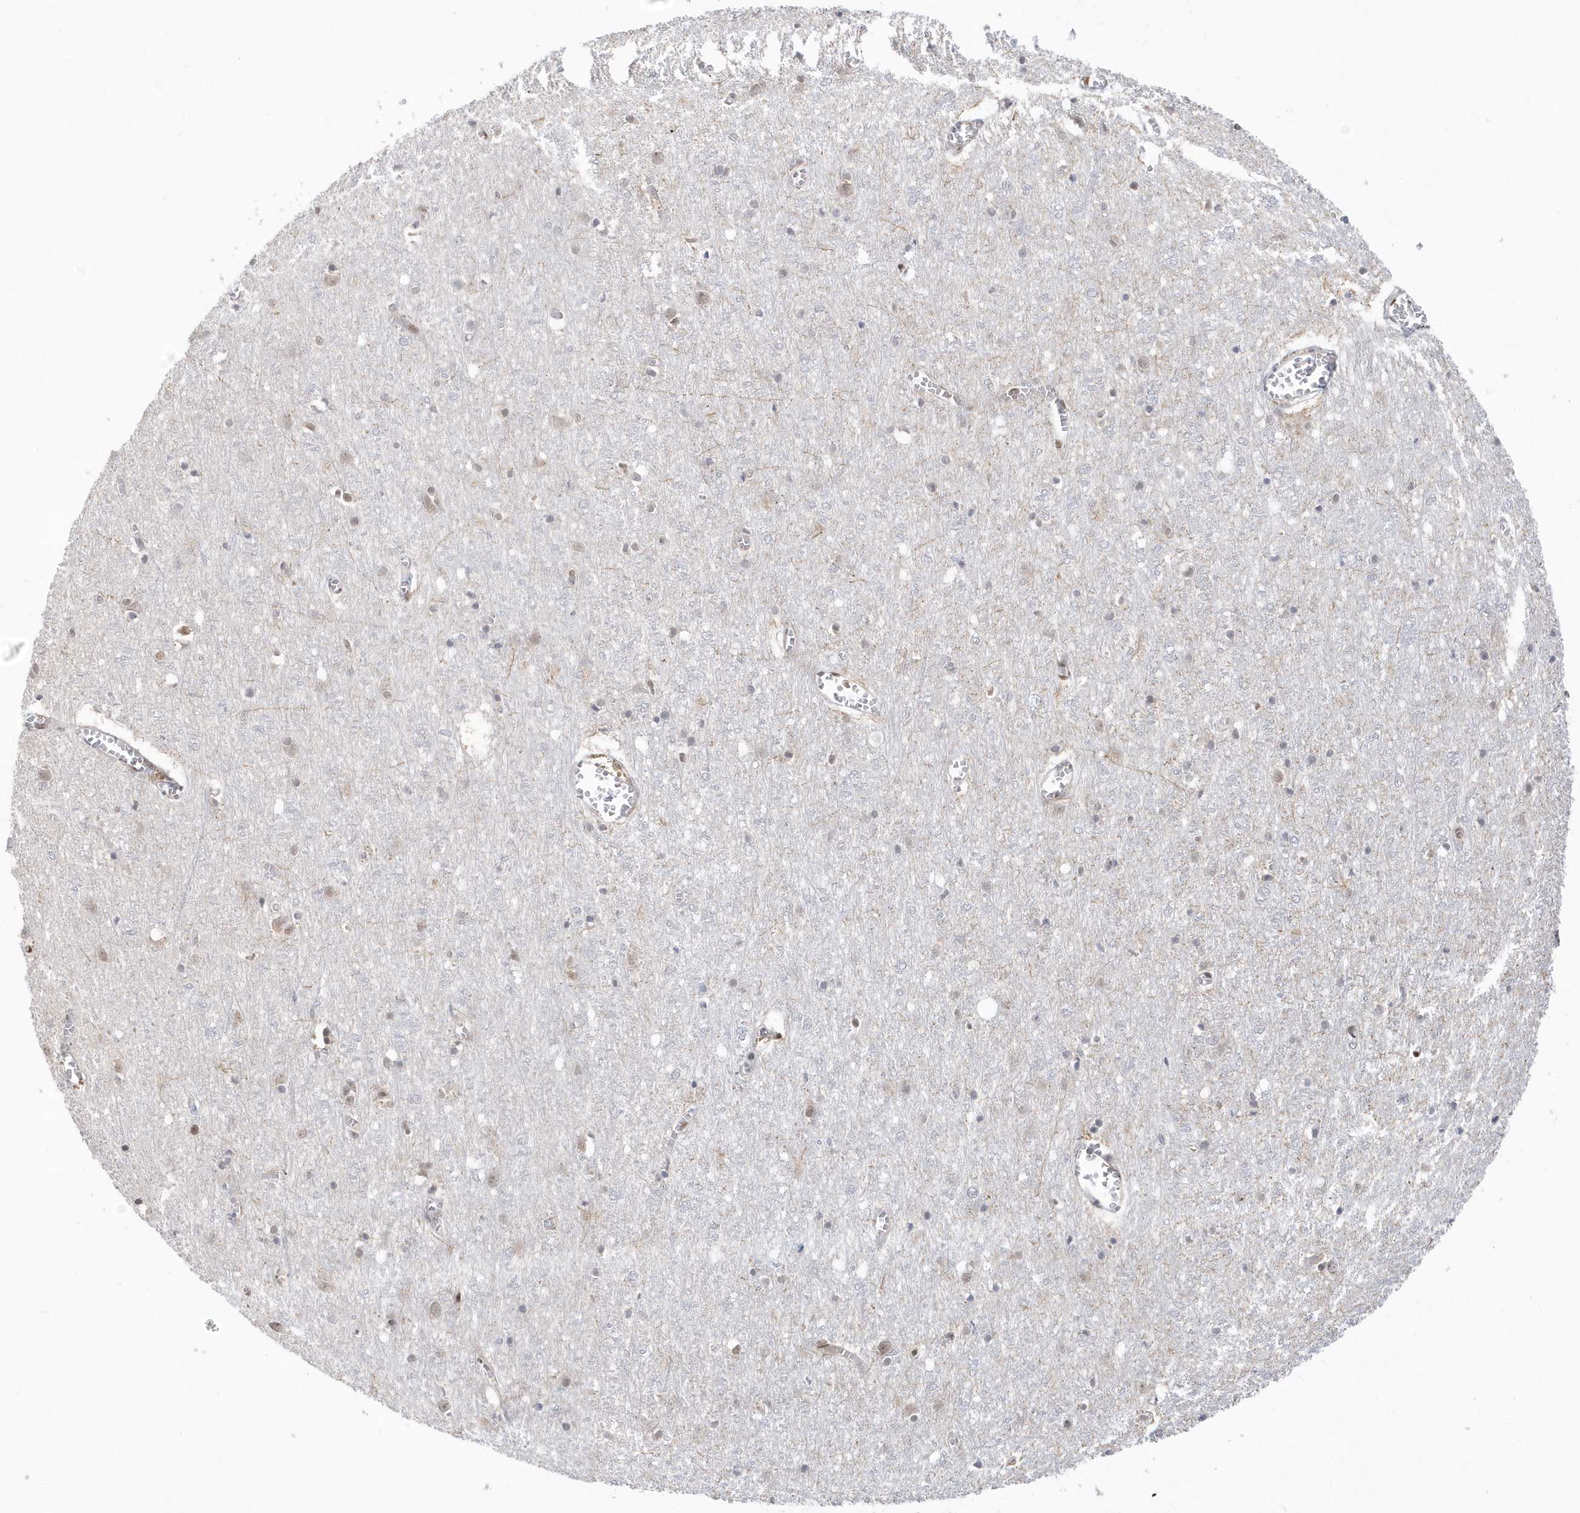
{"staining": {"intensity": "moderate", "quantity": "25%-75%", "location": "cytoplasmic/membranous"}, "tissue": "cerebral cortex", "cell_type": "Endothelial cells", "image_type": "normal", "snomed": [{"axis": "morphology", "description": "Normal tissue, NOS"}, {"axis": "topography", "description": "Cerebral cortex"}], "caption": "Immunohistochemistry image of benign human cerebral cortex stained for a protein (brown), which displays medium levels of moderate cytoplasmic/membranous positivity in about 25%-75% of endothelial cells.", "gene": "SEPHS1", "patient": {"sex": "female", "age": 64}}